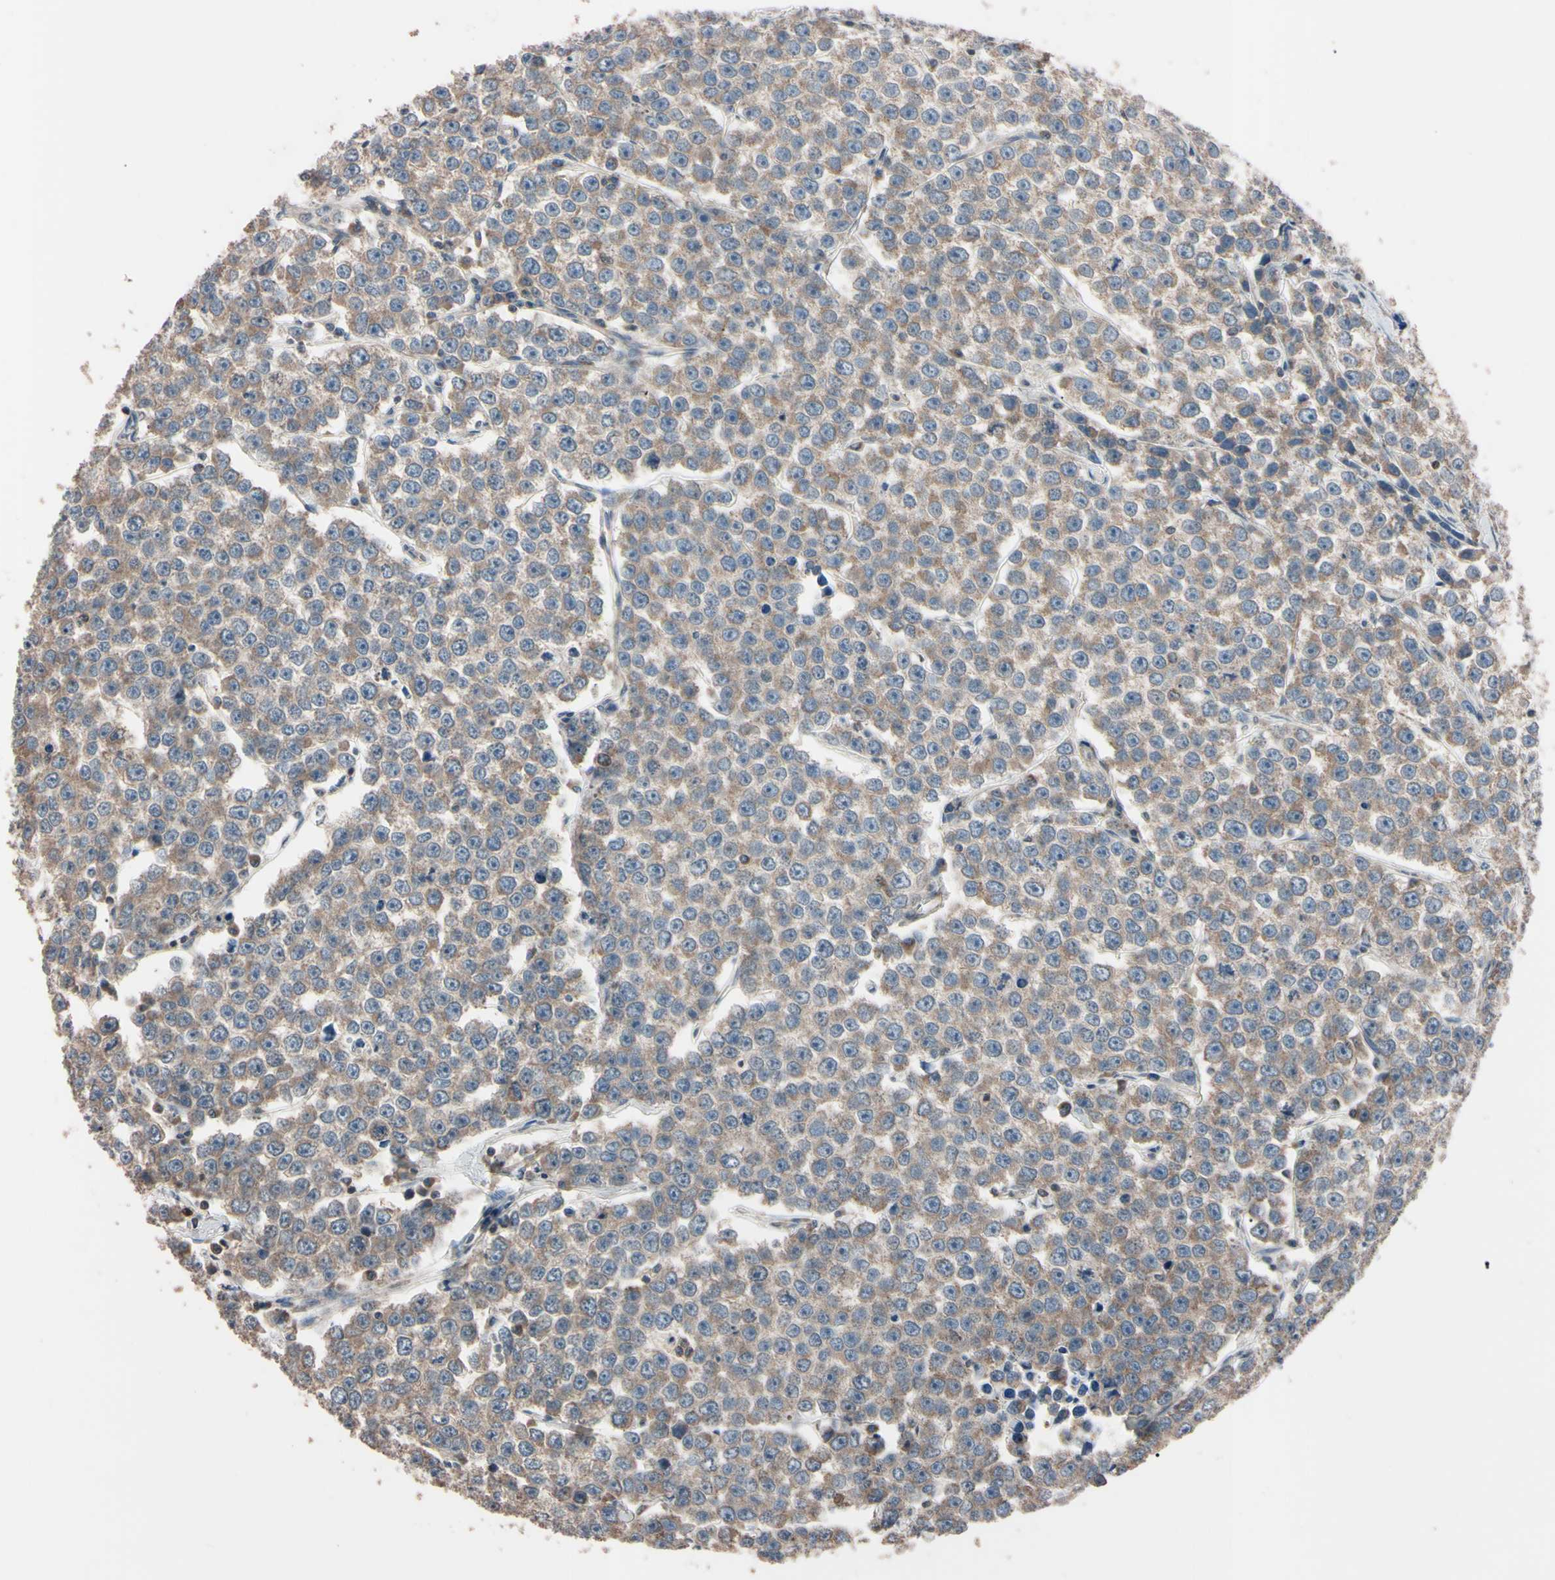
{"staining": {"intensity": "weak", "quantity": ">75%", "location": "cytoplasmic/membranous"}, "tissue": "testis cancer", "cell_type": "Tumor cells", "image_type": "cancer", "snomed": [{"axis": "morphology", "description": "Seminoma, NOS"}, {"axis": "morphology", "description": "Carcinoma, Embryonal, NOS"}, {"axis": "topography", "description": "Testis"}], "caption": "Protein staining demonstrates weak cytoplasmic/membranous expression in about >75% of tumor cells in testis embryonal carcinoma.", "gene": "TNFRSF1A", "patient": {"sex": "male", "age": 52}}